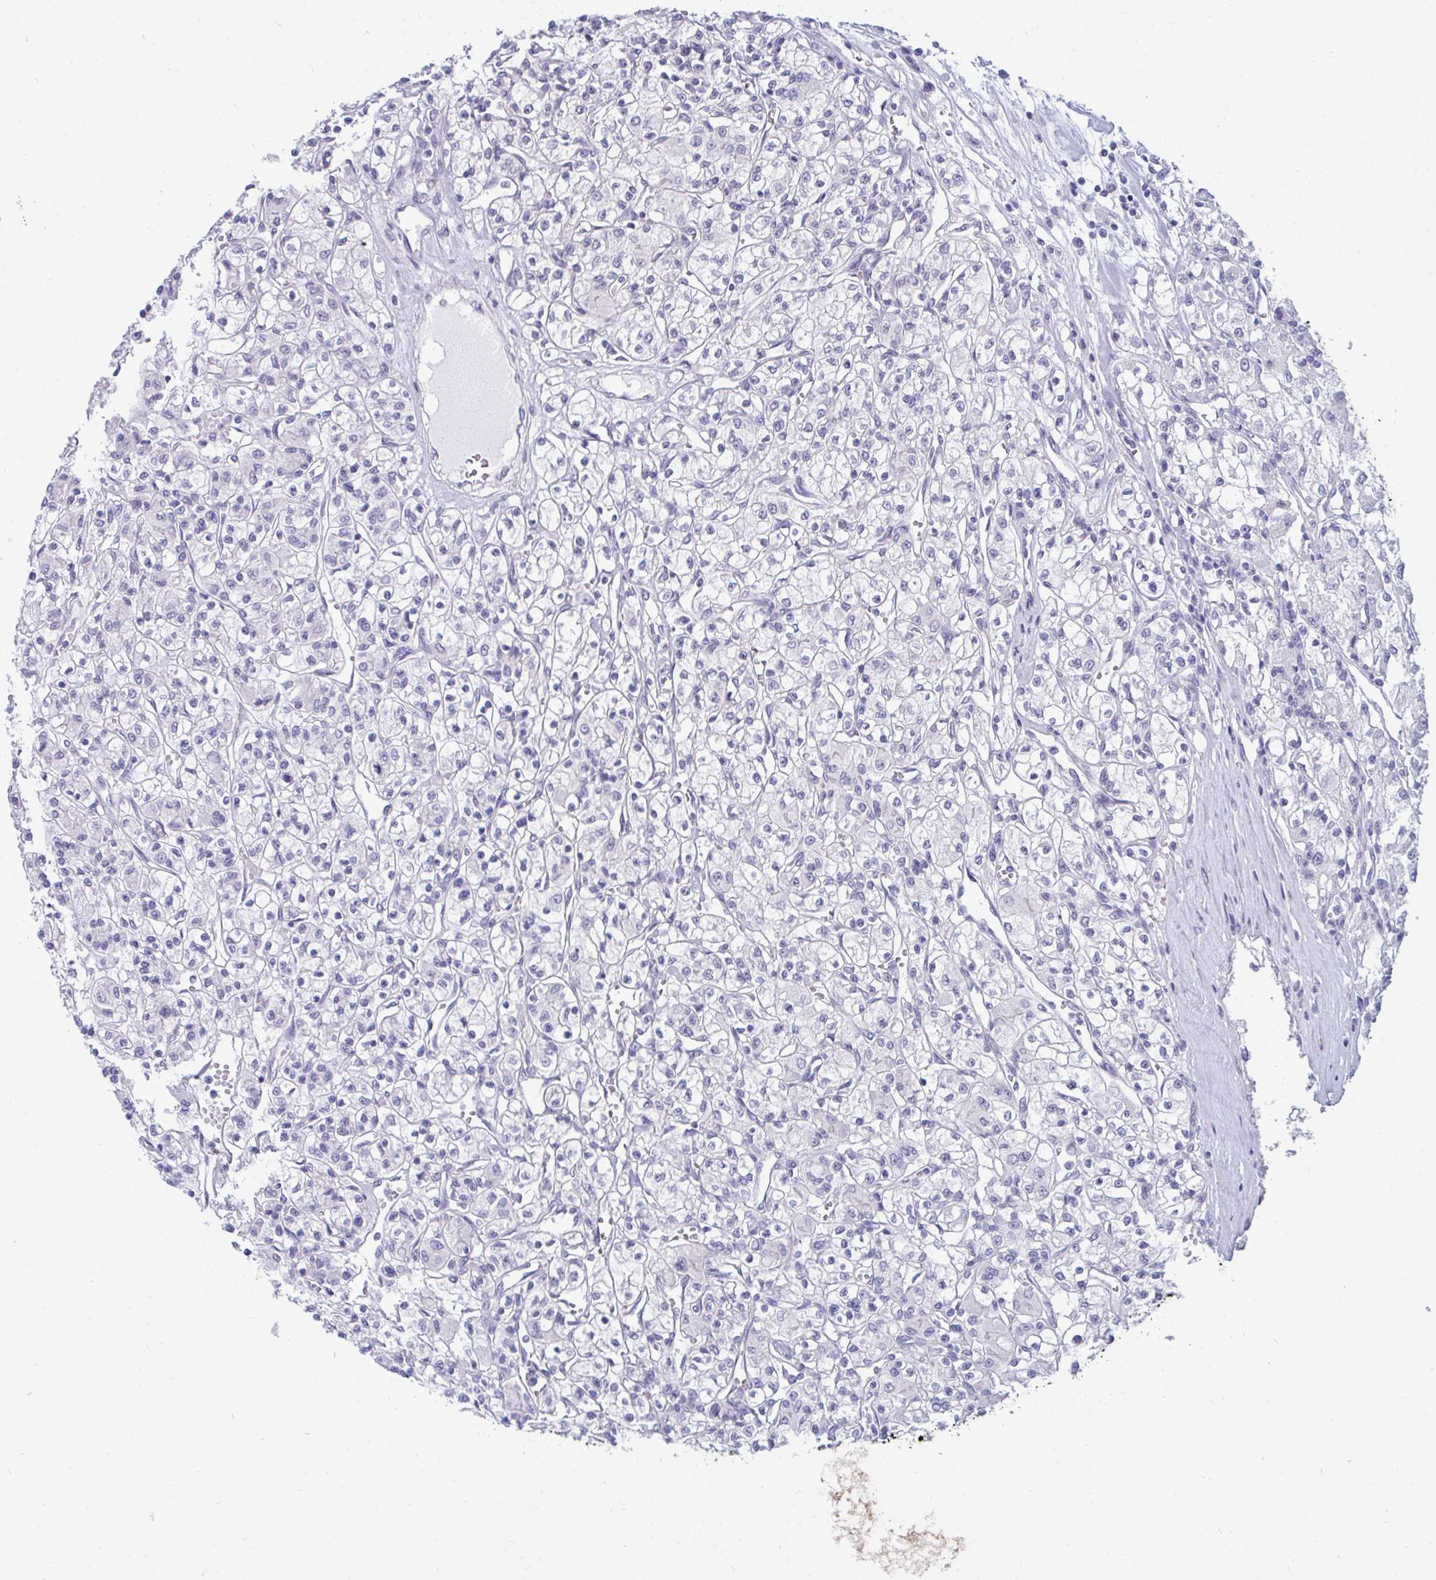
{"staining": {"intensity": "negative", "quantity": "none", "location": "none"}, "tissue": "renal cancer", "cell_type": "Tumor cells", "image_type": "cancer", "snomed": [{"axis": "morphology", "description": "Adenocarcinoma, NOS"}, {"axis": "topography", "description": "Kidney"}], "caption": "A high-resolution histopathology image shows IHC staining of adenocarcinoma (renal), which shows no significant expression in tumor cells. Nuclei are stained in blue.", "gene": "CSE1L", "patient": {"sex": "female", "age": 59}}